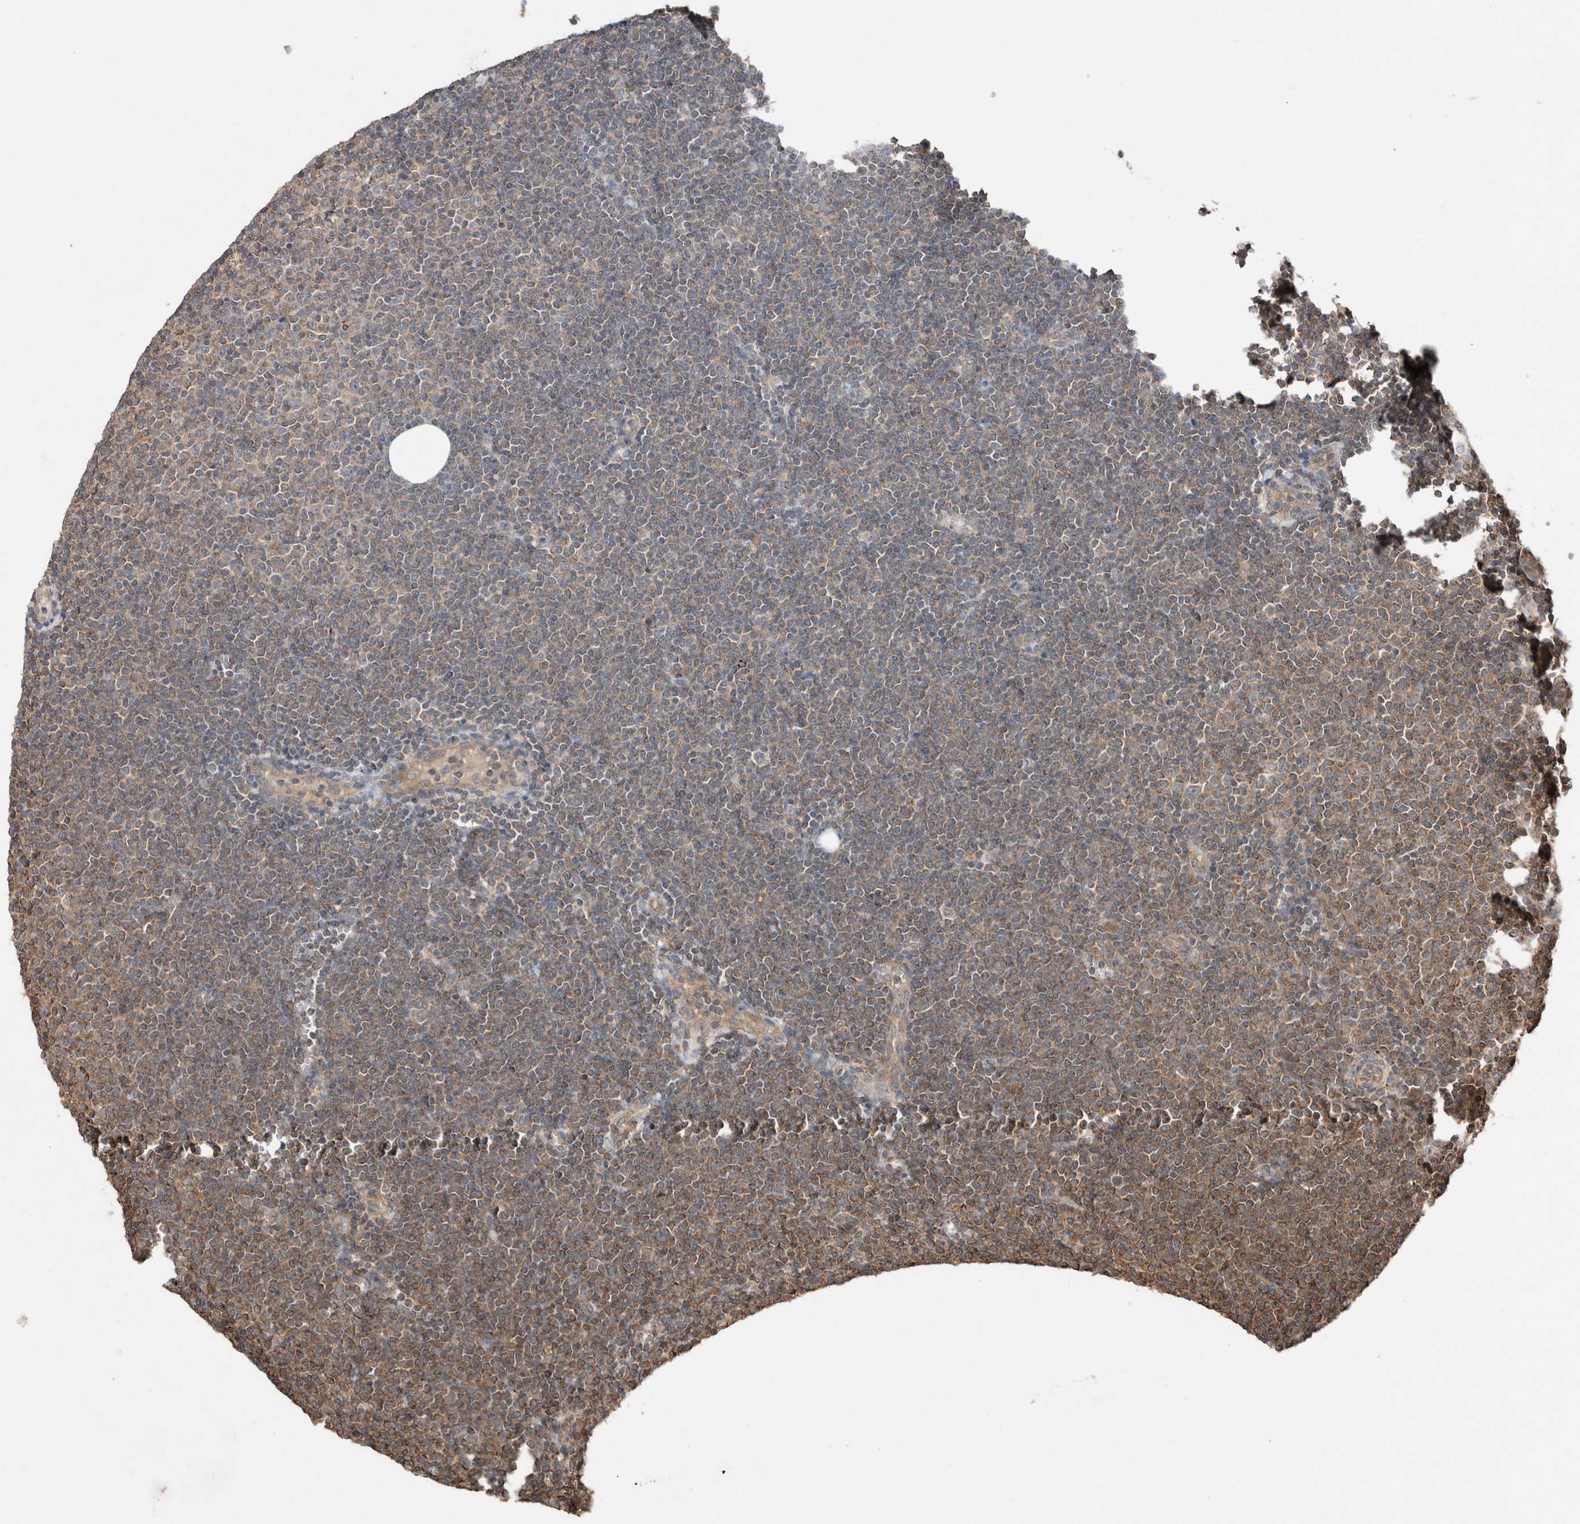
{"staining": {"intensity": "moderate", "quantity": "<25%", "location": "cytoplasmic/membranous"}, "tissue": "lymphoma", "cell_type": "Tumor cells", "image_type": "cancer", "snomed": [{"axis": "morphology", "description": "Malignant lymphoma, non-Hodgkin's type, Low grade"}, {"axis": "topography", "description": "Lymph node"}], "caption": "Malignant lymphoma, non-Hodgkin's type (low-grade) stained with a protein marker demonstrates moderate staining in tumor cells.", "gene": "KLK14", "patient": {"sex": "female", "age": 53}}